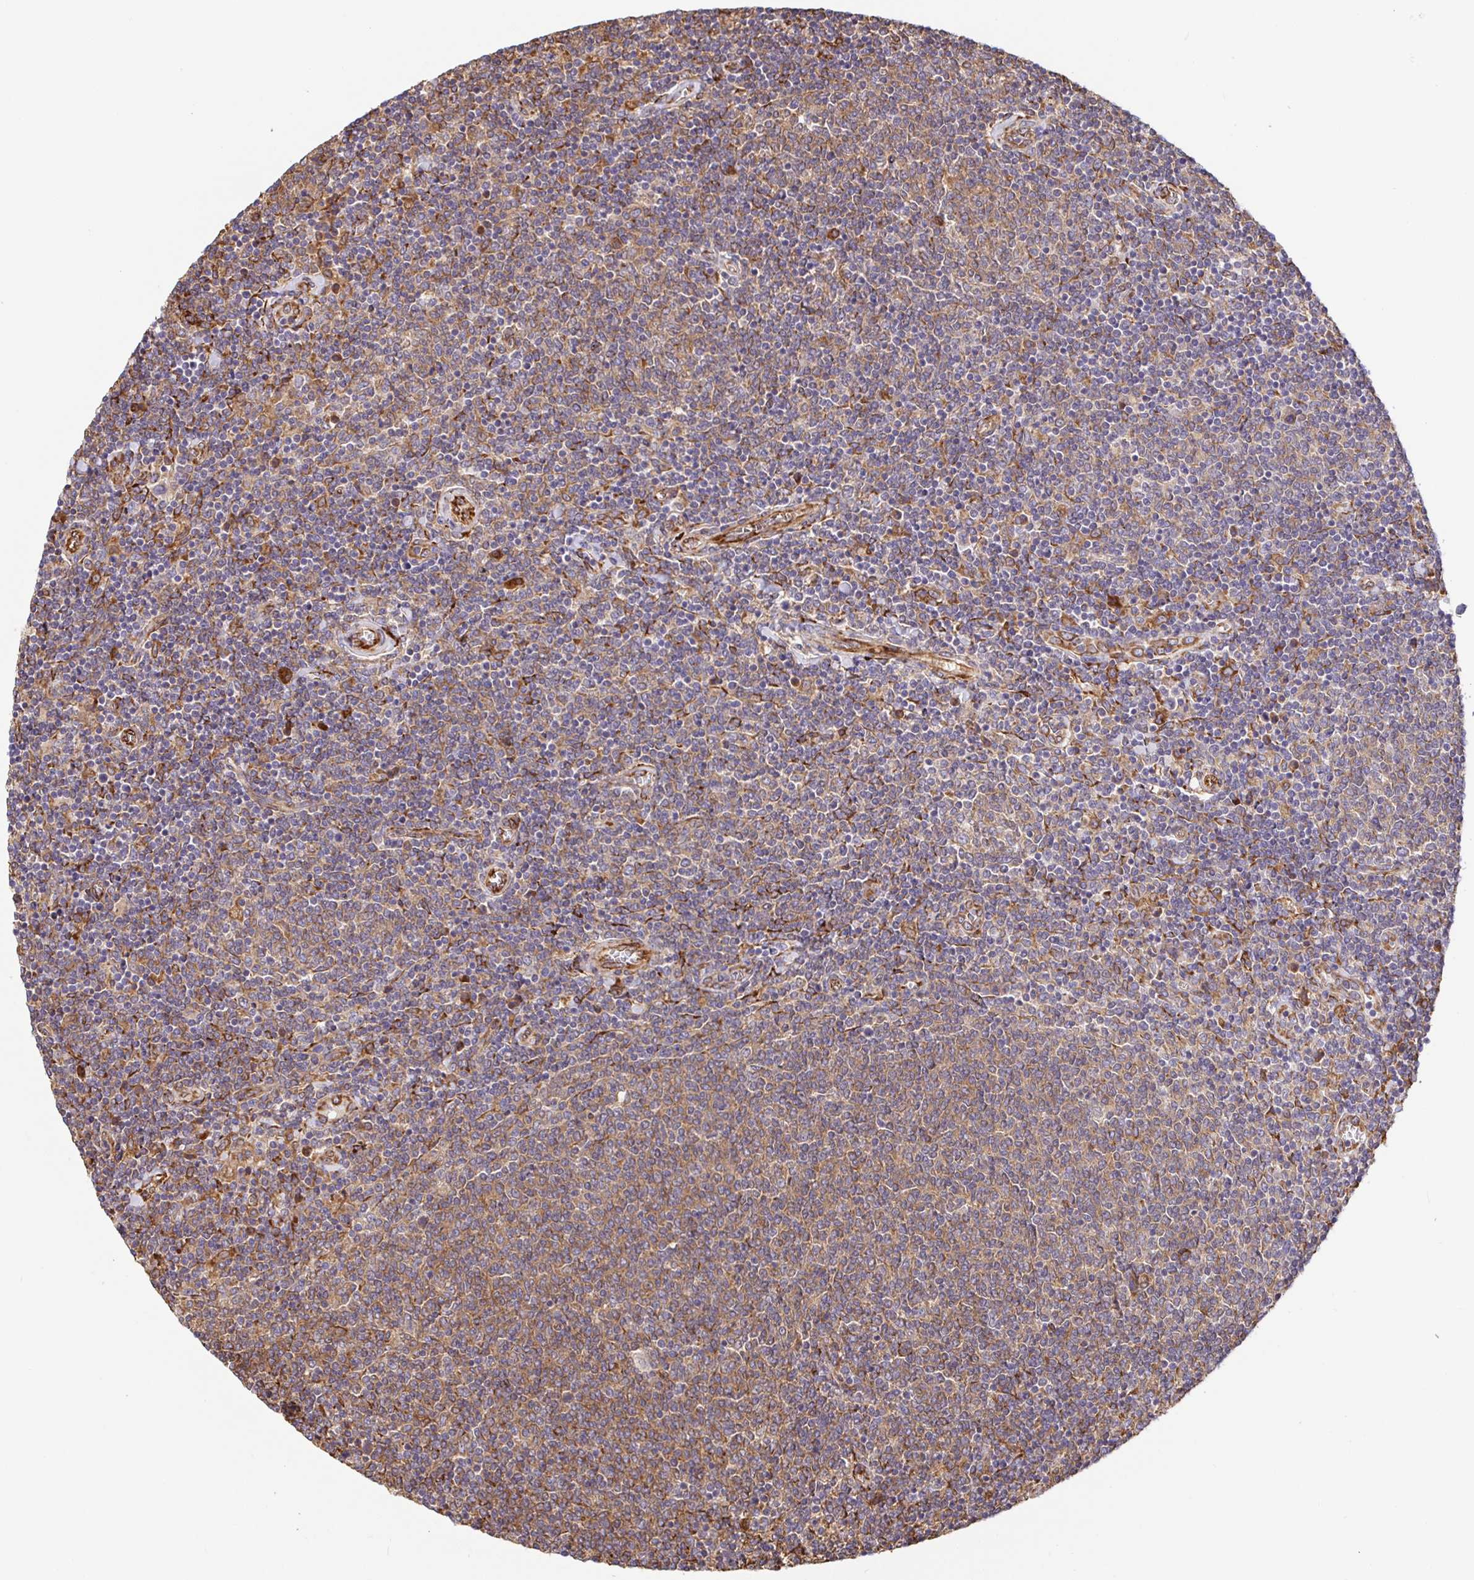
{"staining": {"intensity": "moderate", "quantity": "25%-75%", "location": "cytoplasmic/membranous"}, "tissue": "lymphoma", "cell_type": "Tumor cells", "image_type": "cancer", "snomed": [{"axis": "morphology", "description": "Malignant lymphoma, non-Hodgkin's type, Low grade"}, {"axis": "topography", "description": "Lymph node"}], "caption": "A micrograph showing moderate cytoplasmic/membranous positivity in approximately 25%-75% of tumor cells in lymphoma, as visualized by brown immunohistochemical staining.", "gene": "MAOA", "patient": {"sex": "male", "age": 52}}